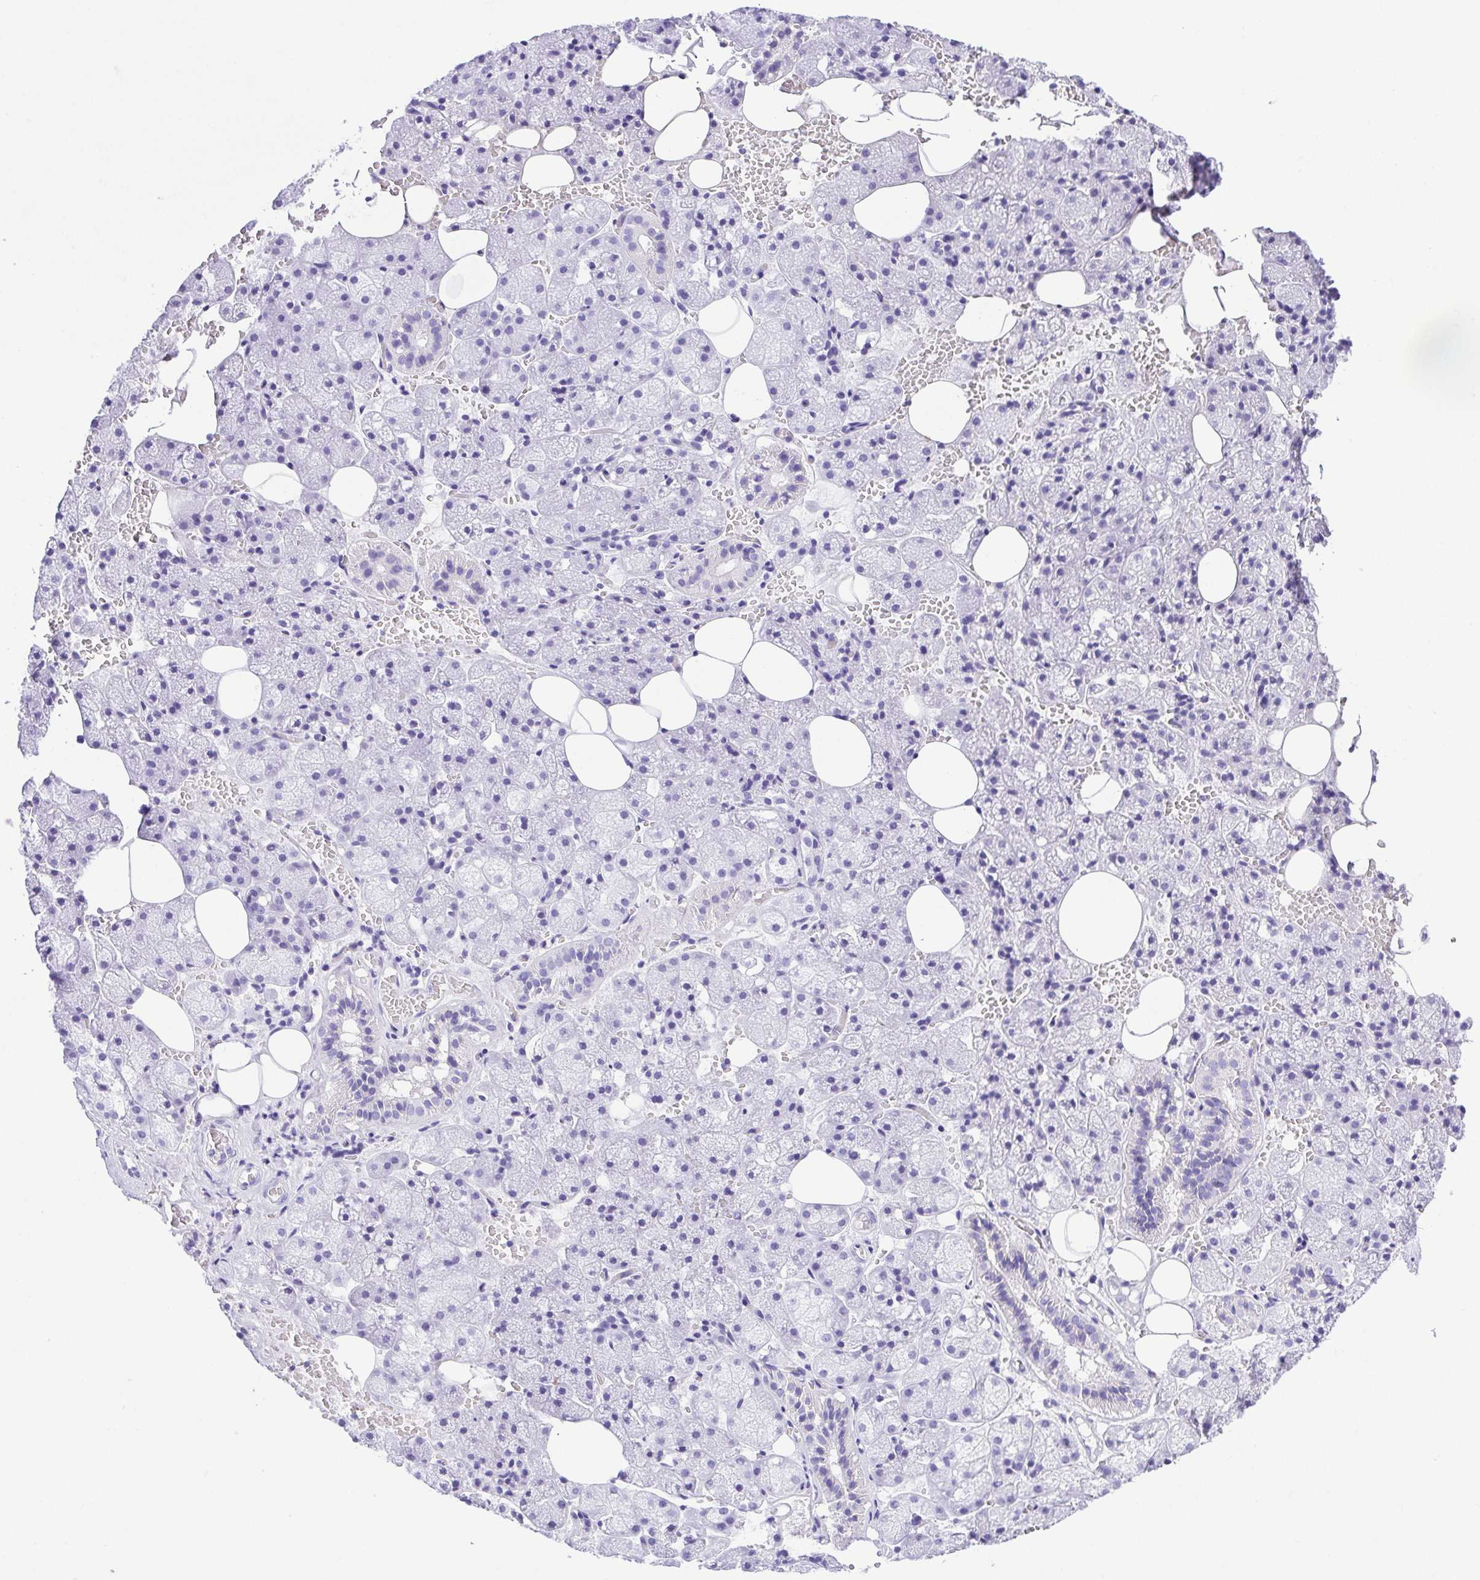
{"staining": {"intensity": "negative", "quantity": "none", "location": "none"}, "tissue": "salivary gland", "cell_type": "Glandular cells", "image_type": "normal", "snomed": [{"axis": "morphology", "description": "Normal tissue, NOS"}, {"axis": "topography", "description": "Salivary gland"}, {"axis": "topography", "description": "Peripheral nerve tissue"}], "caption": "IHC histopathology image of benign salivary gland: salivary gland stained with DAB shows no significant protein expression in glandular cells. (DAB (3,3'-diaminobenzidine) IHC with hematoxylin counter stain).", "gene": "CDSN", "patient": {"sex": "male", "age": 38}}